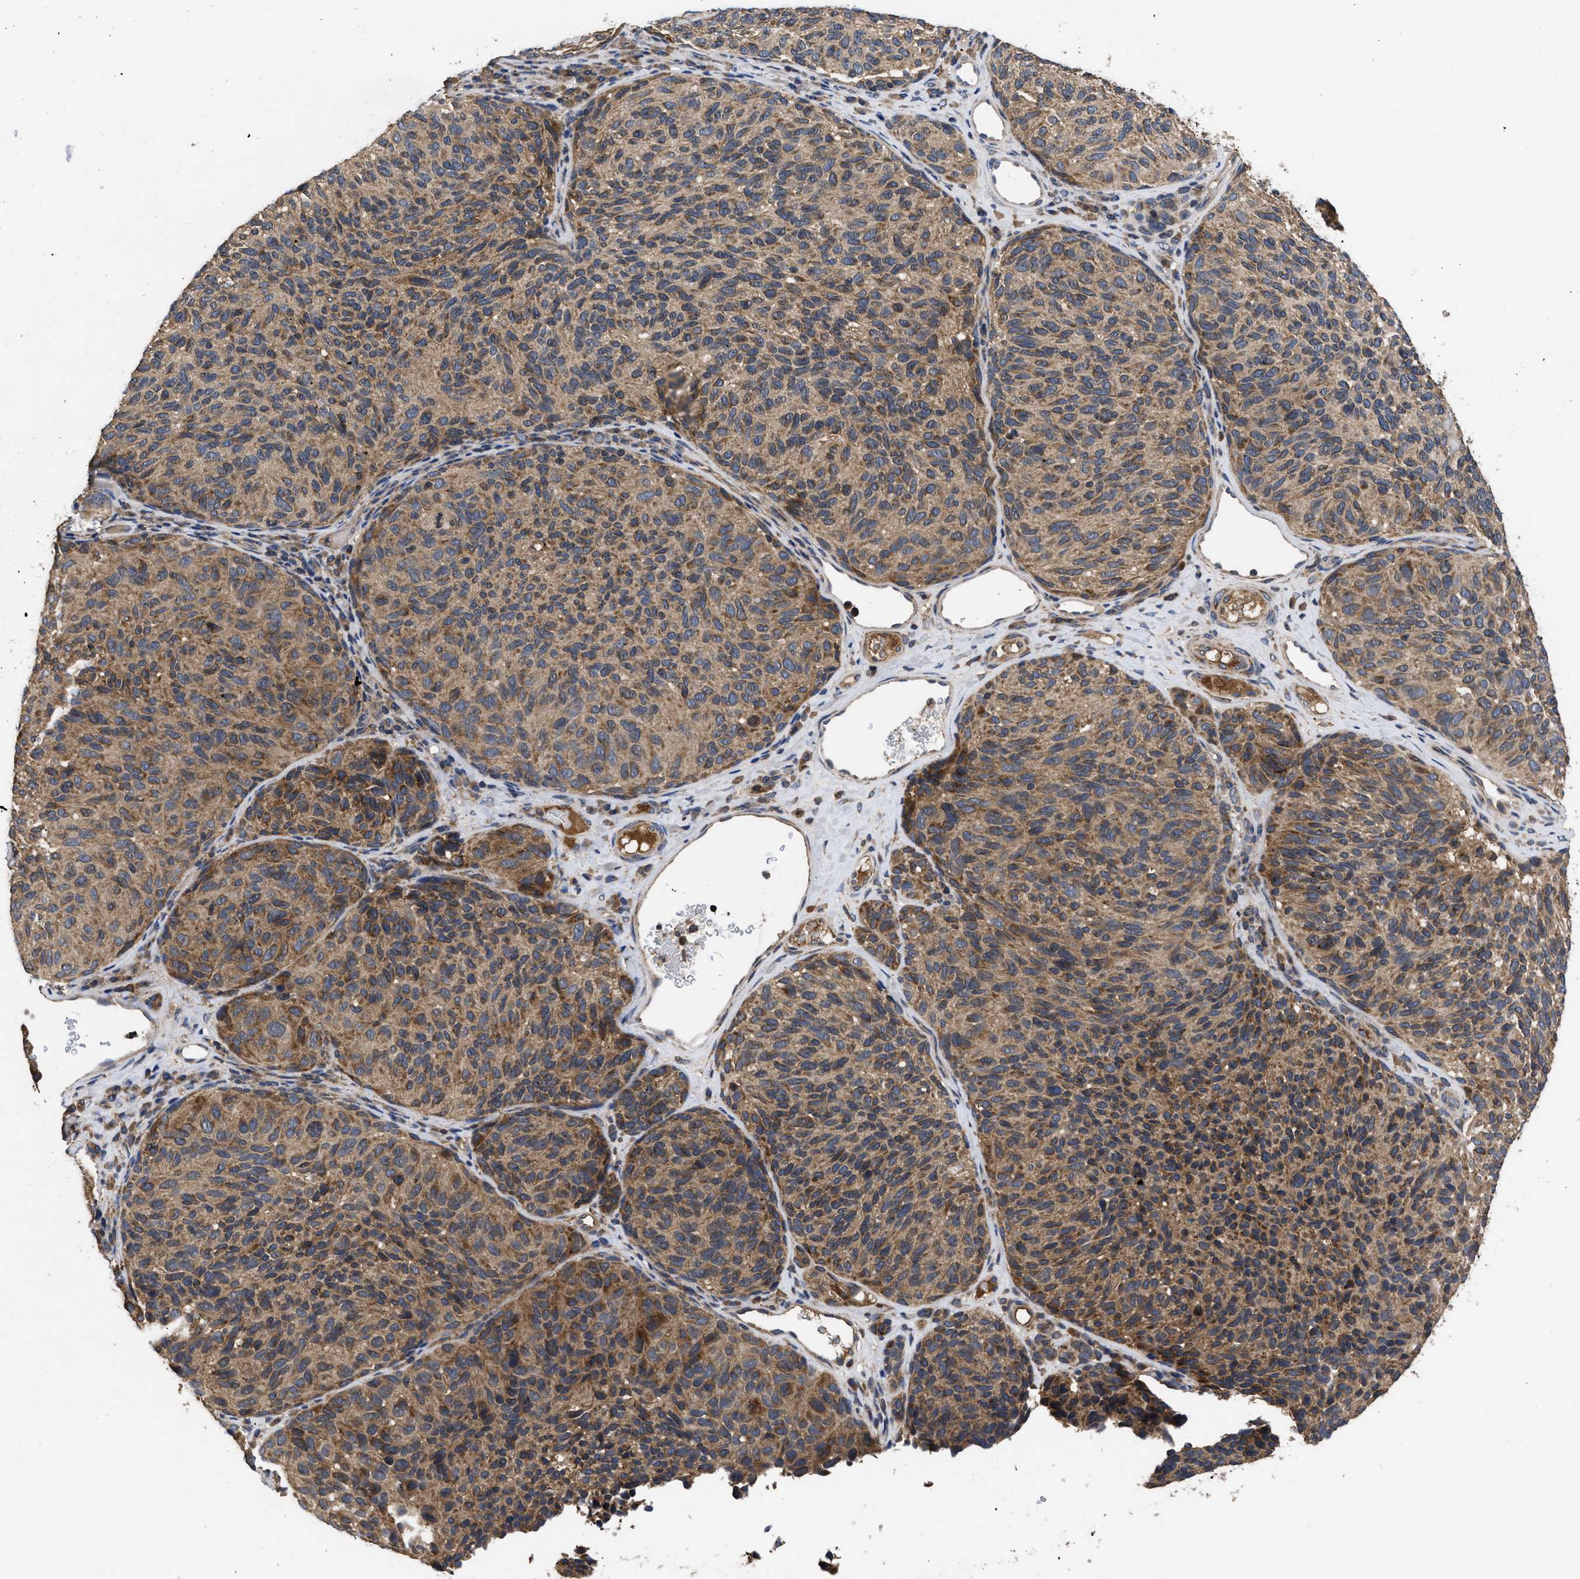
{"staining": {"intensity": "weak", "quantity": ">75%", "location": "cytoplasmic/membranous"}, "tissue": "melanoma", "cell_type": "Tumor cells", "image_type": "cancer", "snomed": [{"axis": "morphology", "description": "Malignant melanoma, NOS"}, {"axis": "topography", "description": "Skin"}], "caption": "IHC of melanoma reveals low levels of weak cytoplasmic/membranous staining in about >75% of tumor cells.", "gene": "LRRC3", "patient": {"sex": "female", "age": 73}}